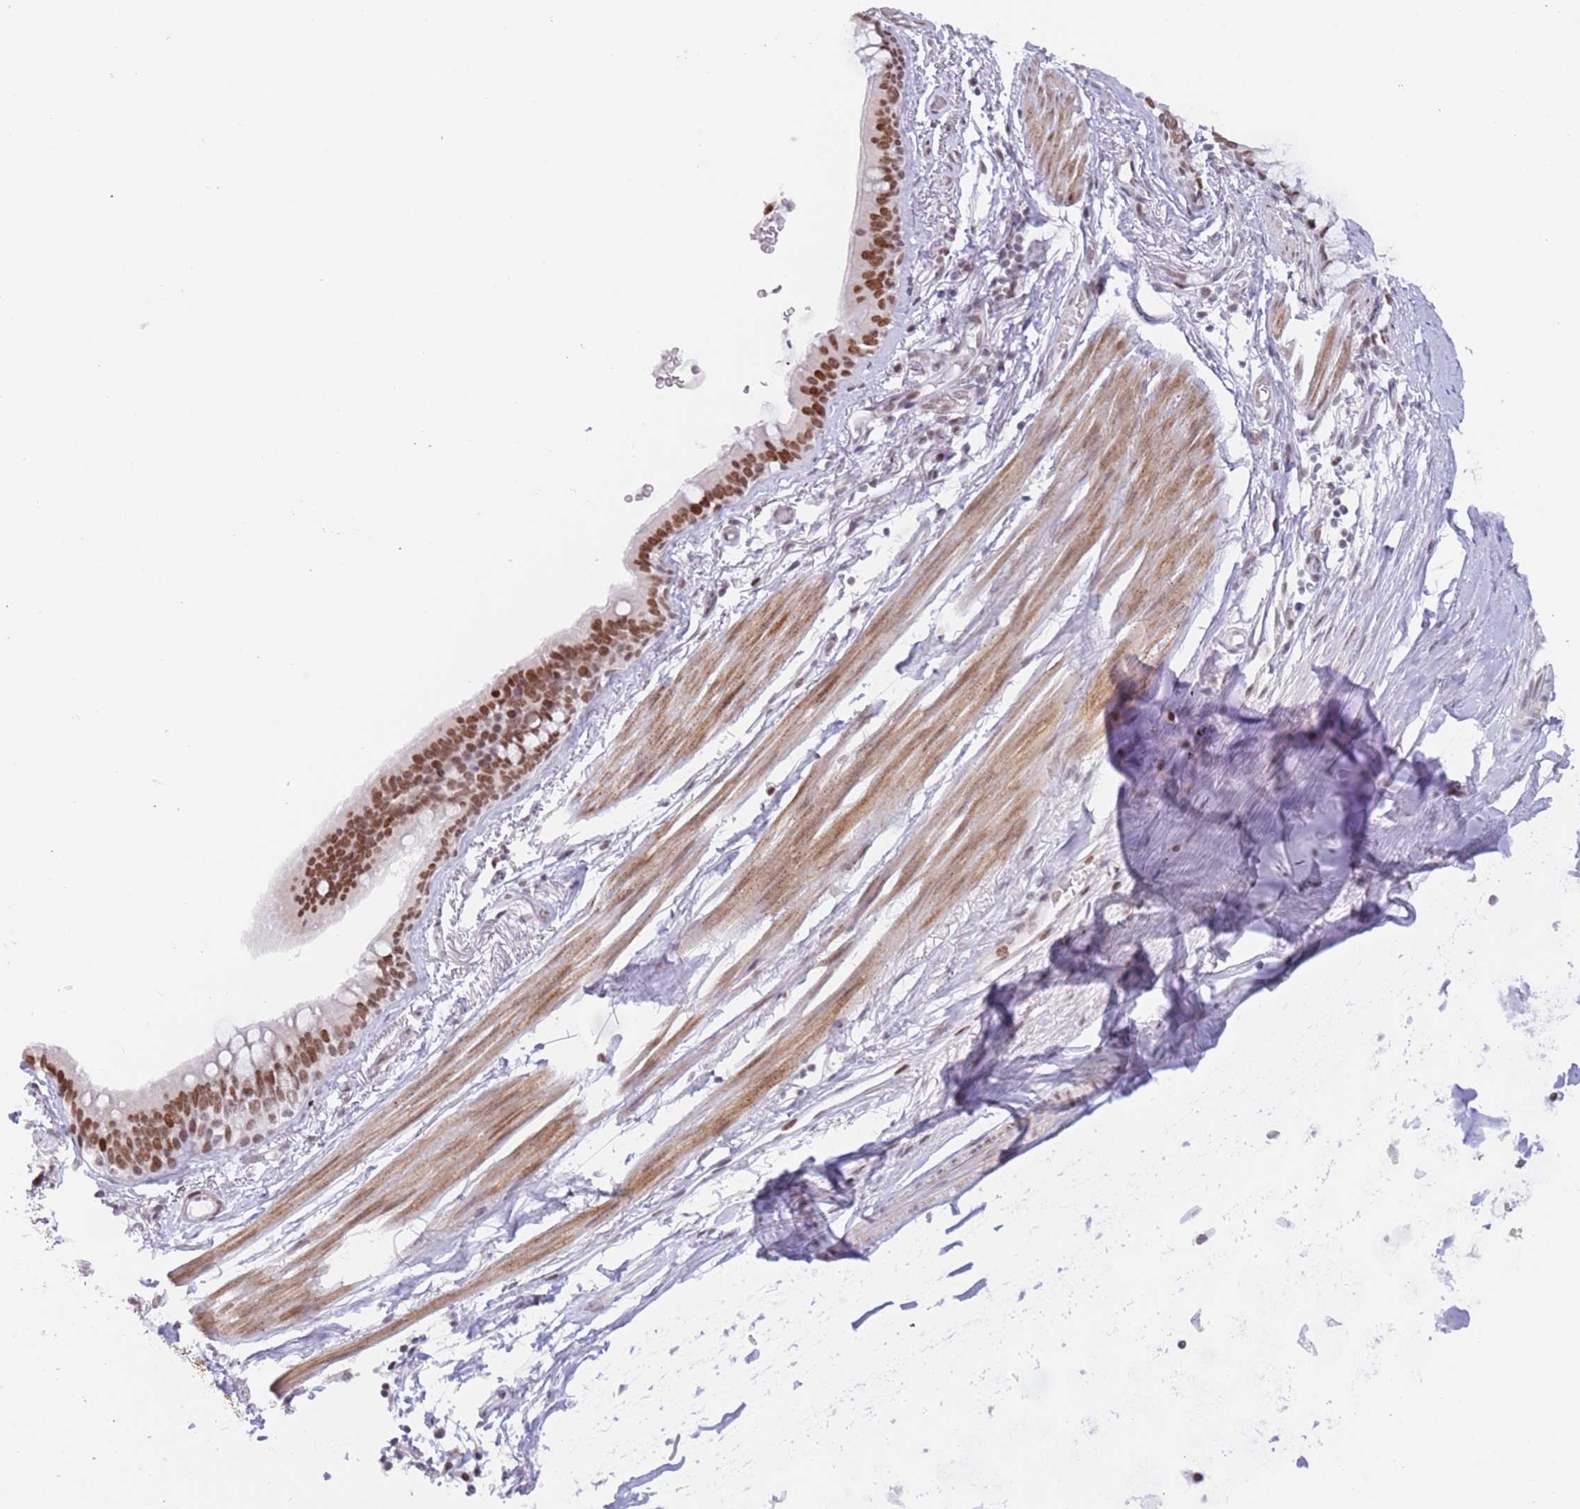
{"staining": {"intensity": "moderate", "quantity": ">75%", "location": "nuclear"}, "tissue": "bronchus", "cell_type": "Respiratory epithelial cells", "image_type": "normal", "snomed": [{"axis": "morphology", "description": "Normal tissue, NOS"}, {"axis": "topography", "description": "Cartilage tissue"}], "caption": "Immunohistochemical staining of unremarkable bronchus shows >75% levels of moderate nuclear protein staining in approximately >75% of respiratory epithelial cells.", "gene": "ZNF382", "patient": {"sex": "male", "age": 63}}